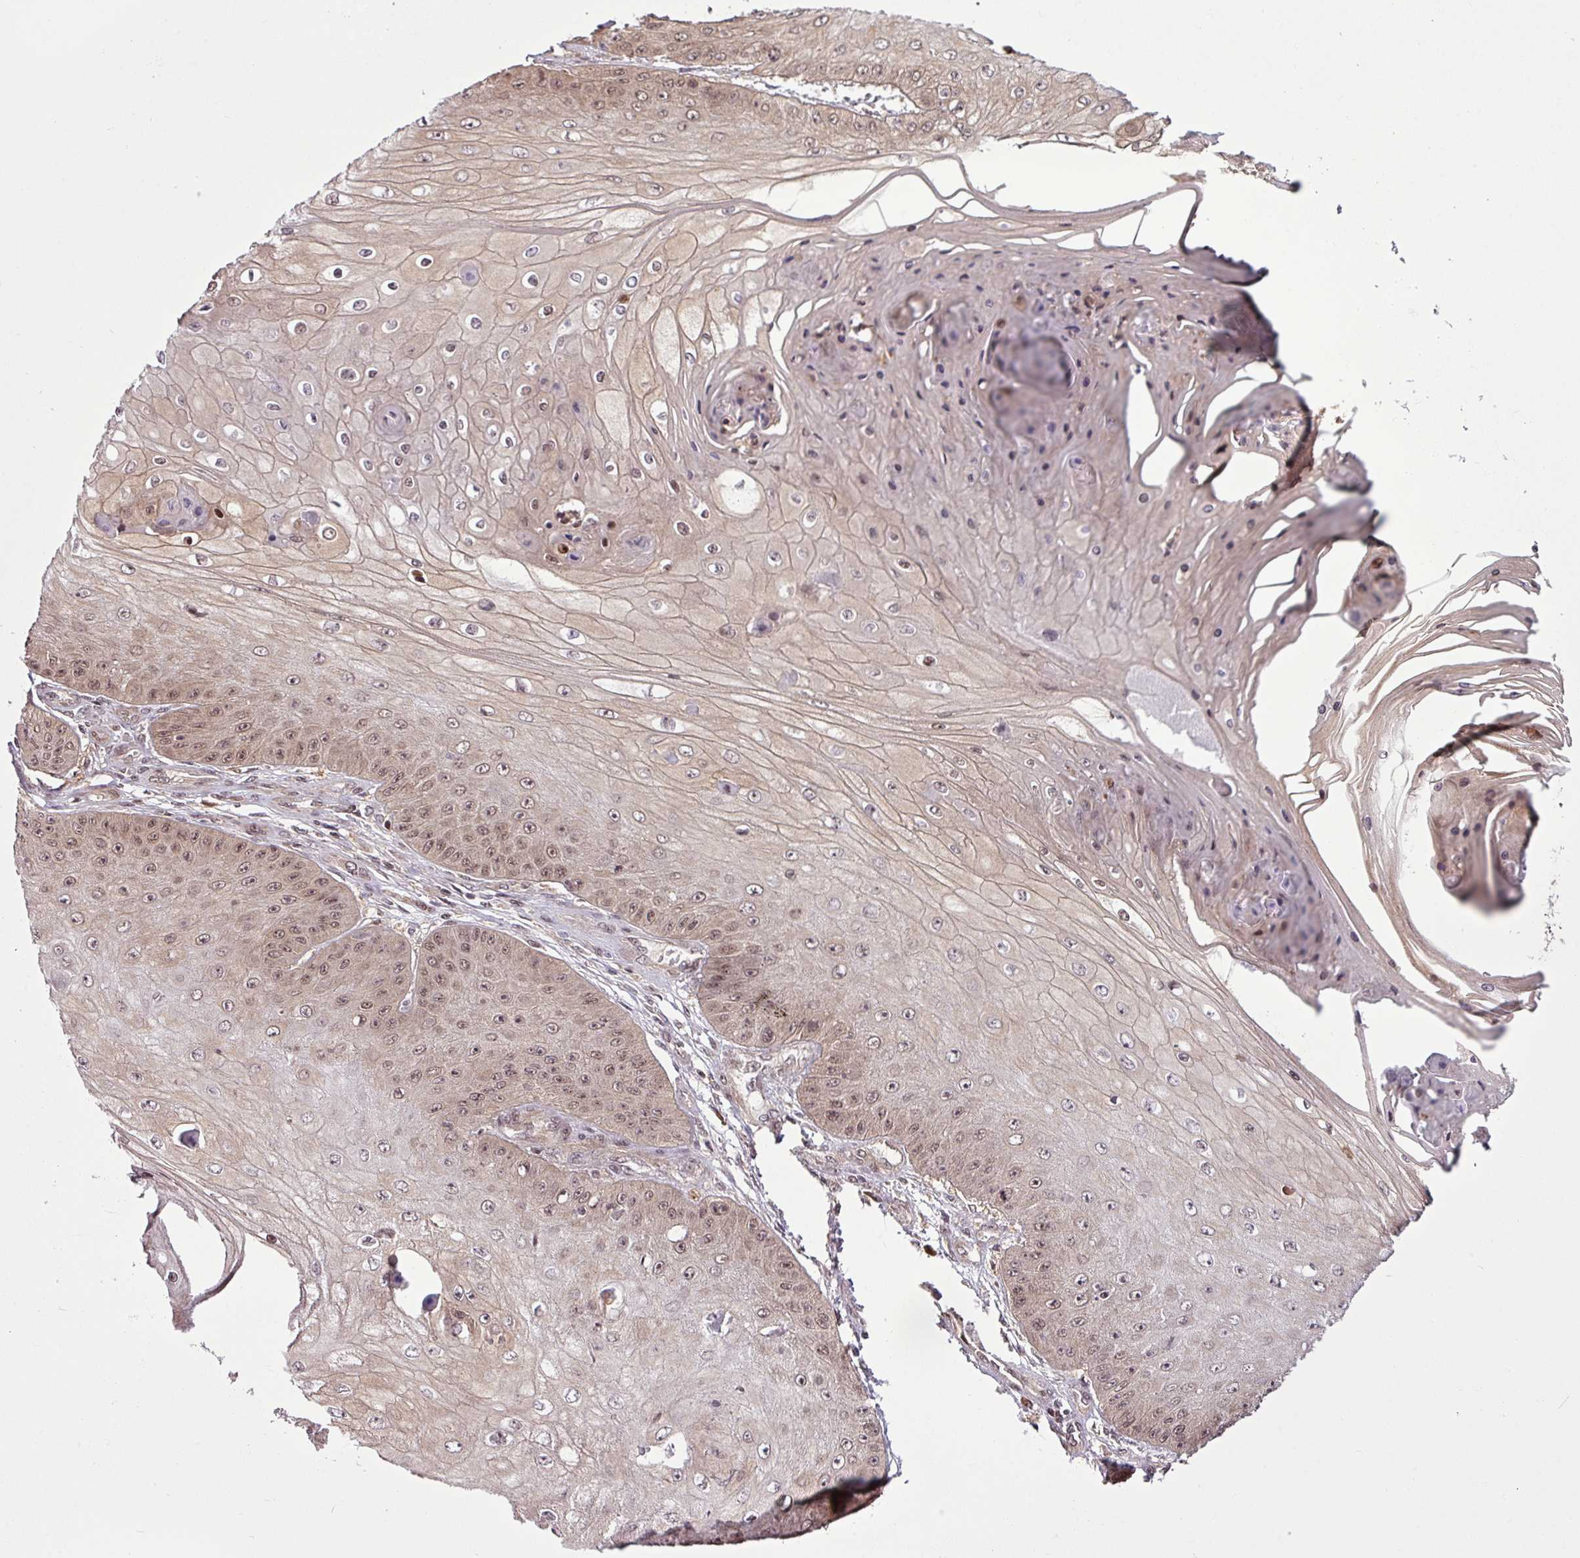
{"staining": {"intensity": "moderate", "quantity": ">75%", "location": "cytoplasmic/membranous,nuclear"}, "tissue": "skin cancer", "cell_type": "Tumor cells", "image_type": "cancer", "snomed": [{"axis": "morphology", "description": "Squamous cell carcinoma, NOS"}, {"axis": "topography", "description": "Skin"}], "caption": "Protein staining by immunohistochemistry reveals moderate cytoplasmic/membranous and nuclear staining in approximately >75% of tumor cells in skin squamous cell carcinoma. (IHC, brightfield microscopy, high magnification).", "gene": "ITPKC", "patient": {"sex": "male", "age": 70}}